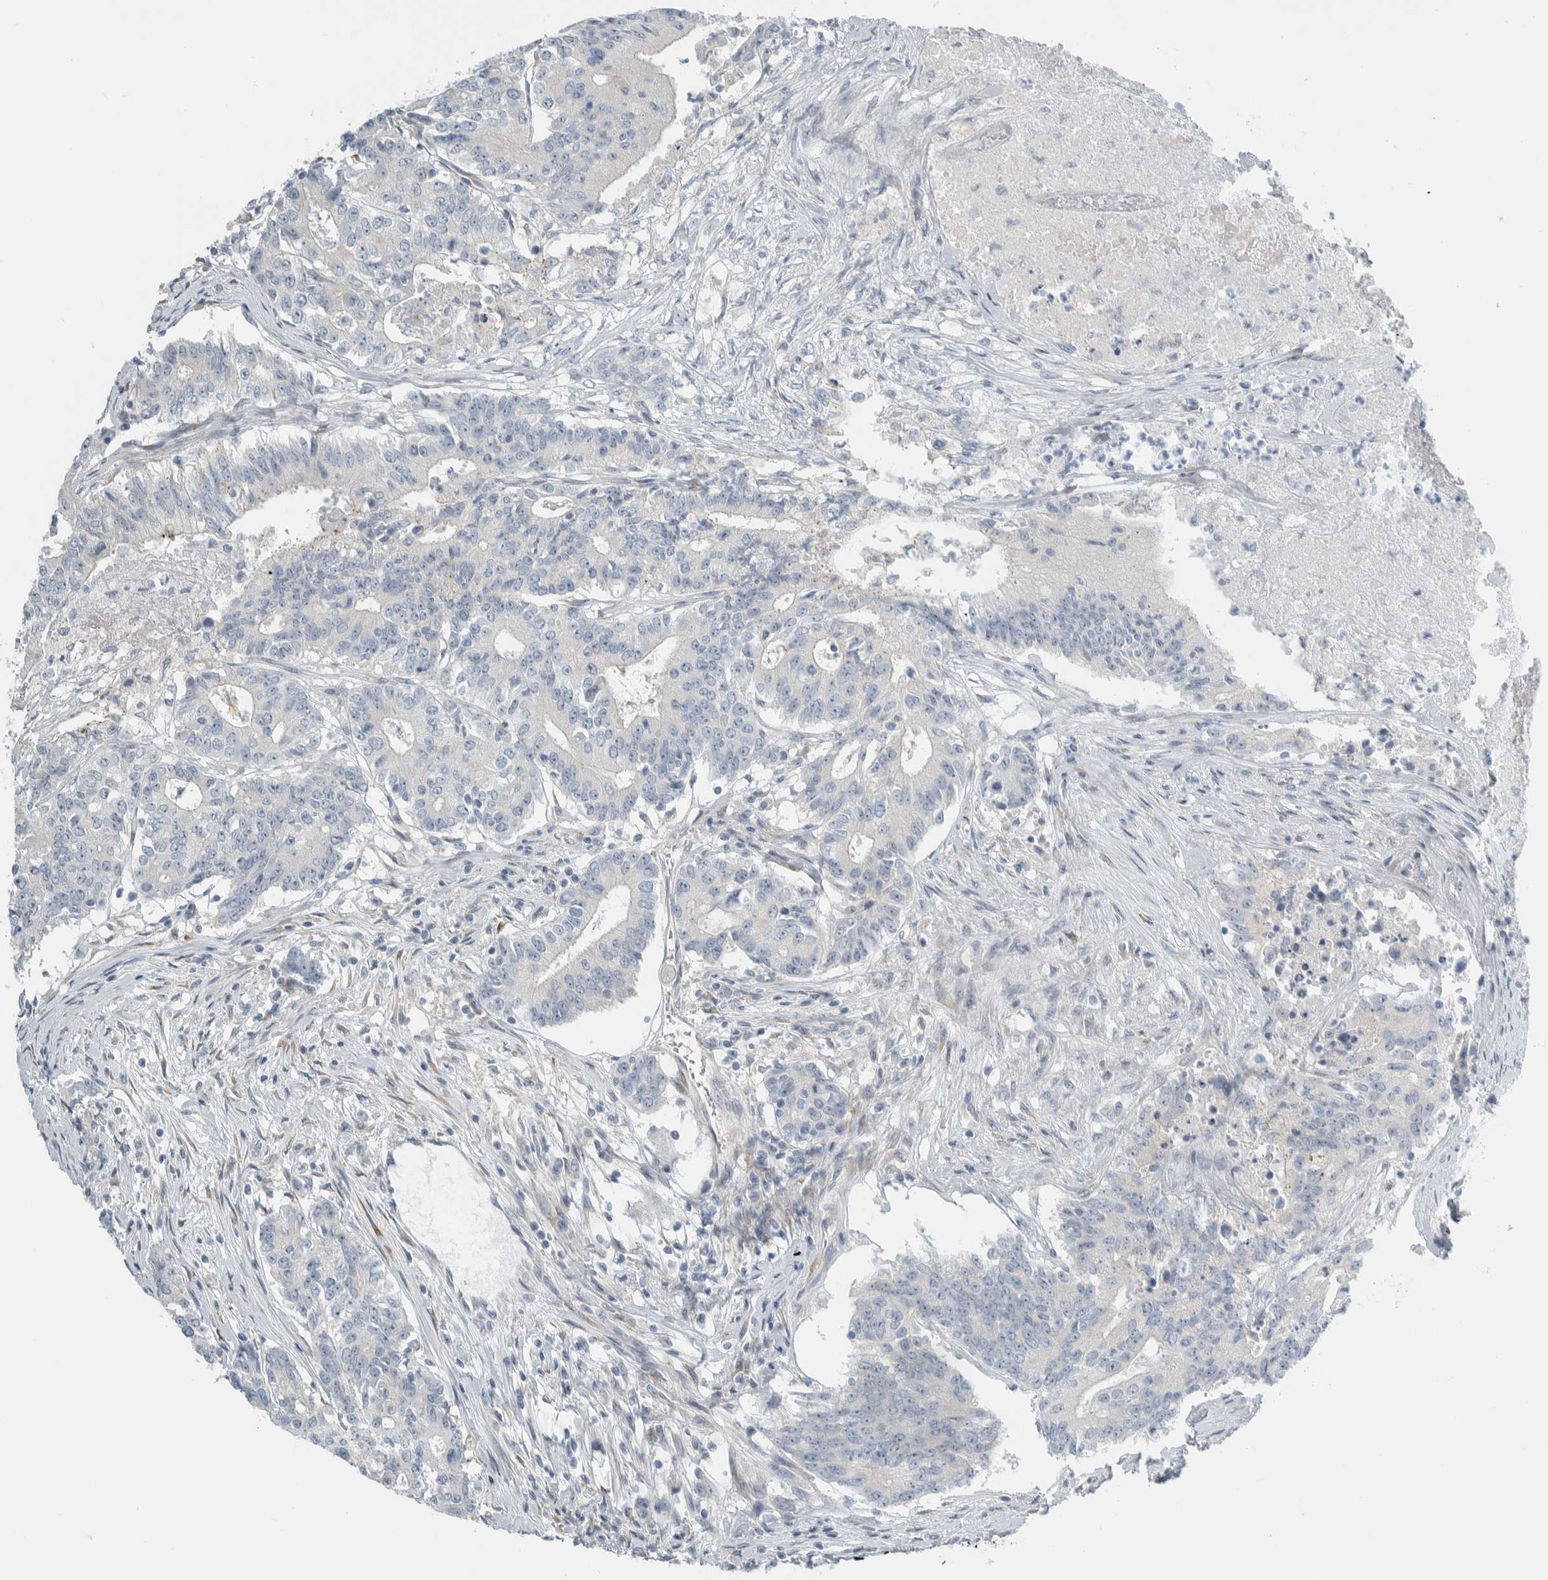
{"staining": {"intensity": "negative", "quantity": "none", "location": "none"}, "tissue": "colorectal cancer", "cell_type": "Tumor cells", "image_type": "cancer", "snomed": [{"axis": "morphology", "description": "Adenocarcinoma, NOS"}, {"axis": "topography", "description": "Colon"}], "caption": "DAB (3,3'-diaminobenzidine) immunohistochemical staining of colorectal adenocarcinoma exhibits no significant expression in tumor cells.", "gene": "HGS", "patient": {"sex": "female", "age": 77}}